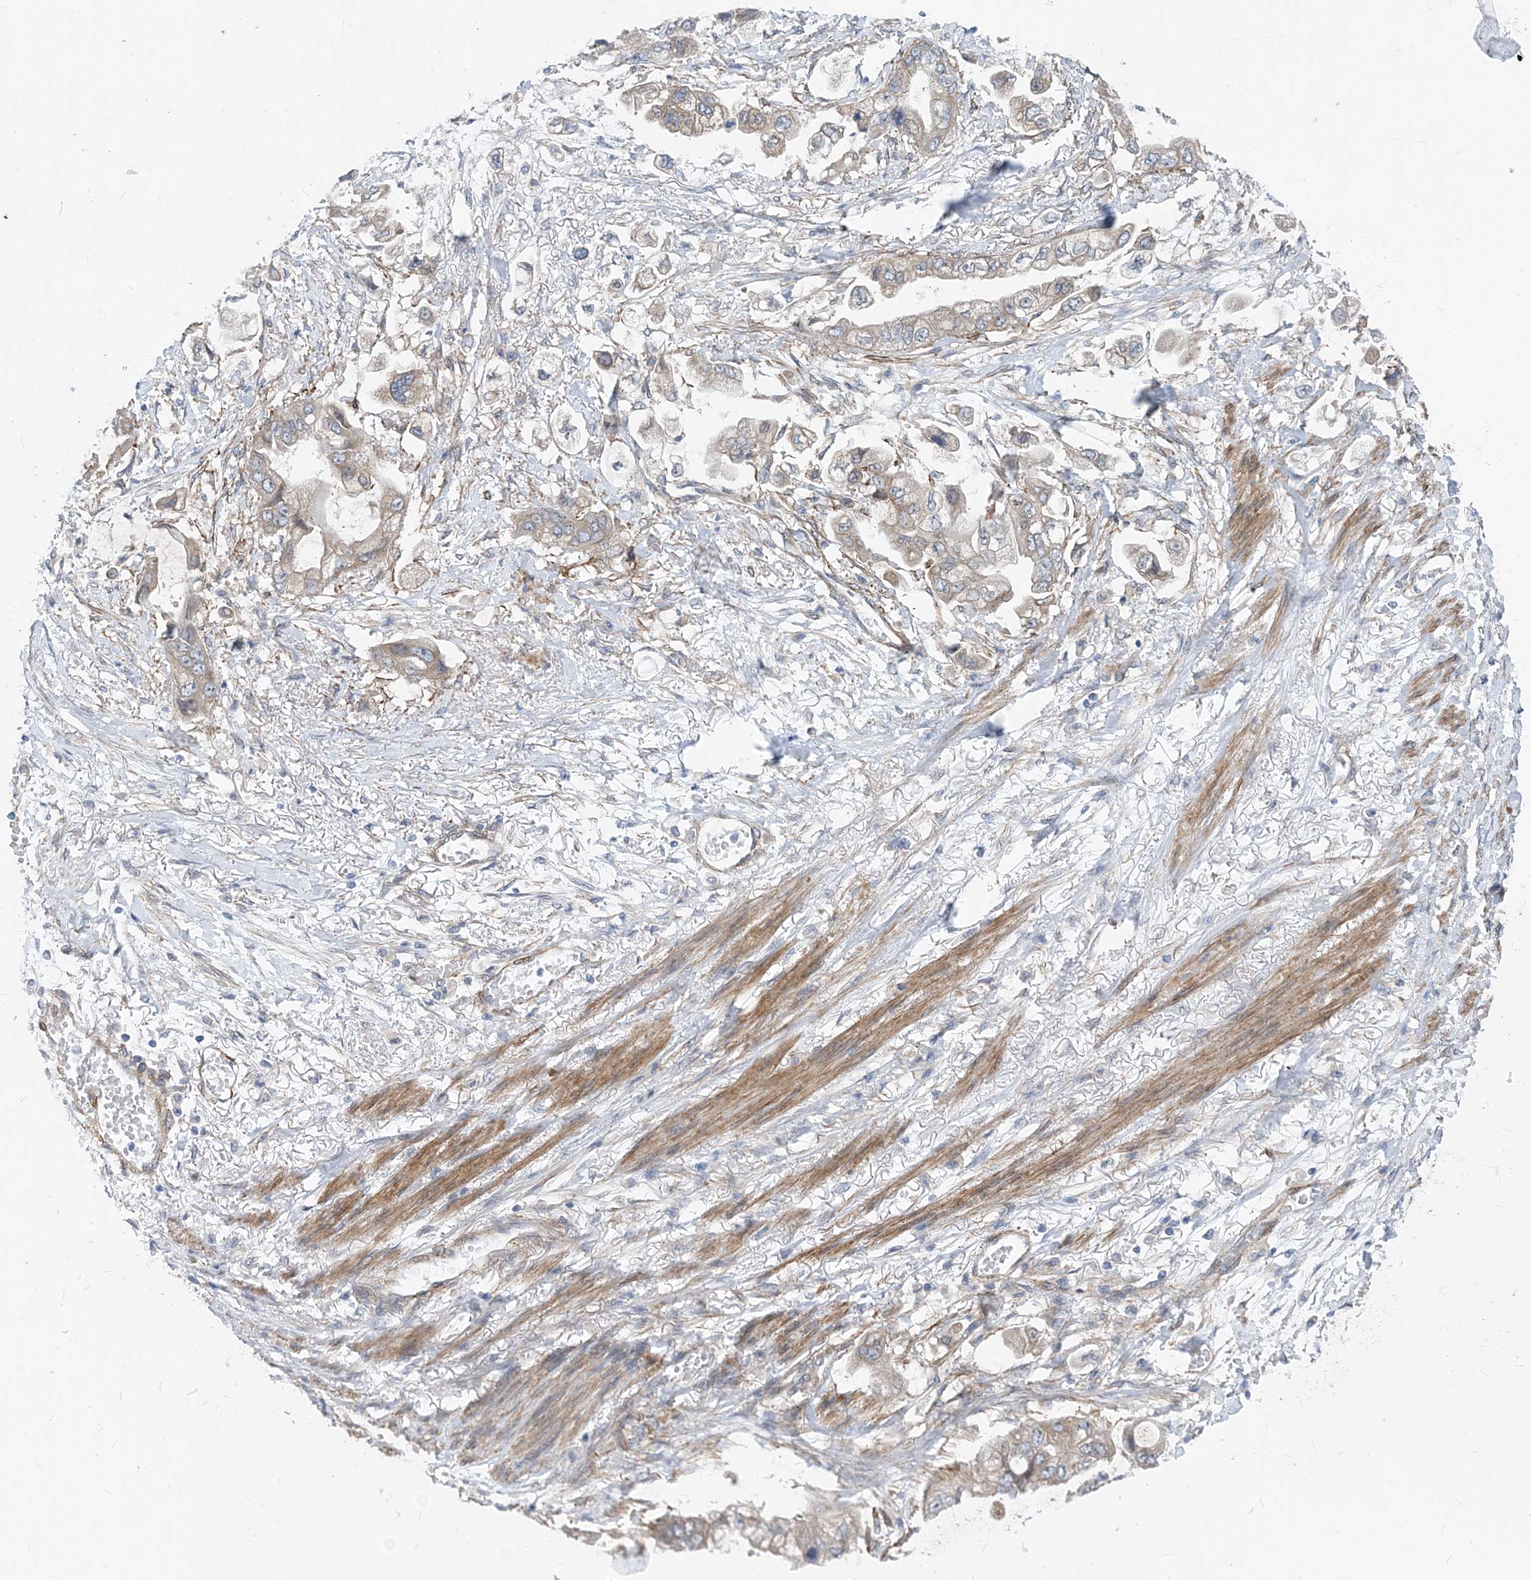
{"staining": {"intensity": "moderate", "quantity": "25%-75%", "location": "cytoplasmic/membranous"}, "tissue": "stomach cancer", "cell_type": "Tumor cells", "image_type": "cancer", "snomed": [{"axis": "morphology", "description": "Adenocarcinoma, NOS"}, {"axis": "topography", "description": "Stomach"}], "caption": "Protein expression by immunohistochemistry reveals moderate cytoplasmic/membranous positivity in approximately 25%-75% of tumor cells in stomach cancer. Using DAB (brown) and hematoxylin (blue) stains, captured at high magnification using brightfield microscopy.", "gene": "PLEKHA3", "patient": {"sex": "male", "age": 62}}